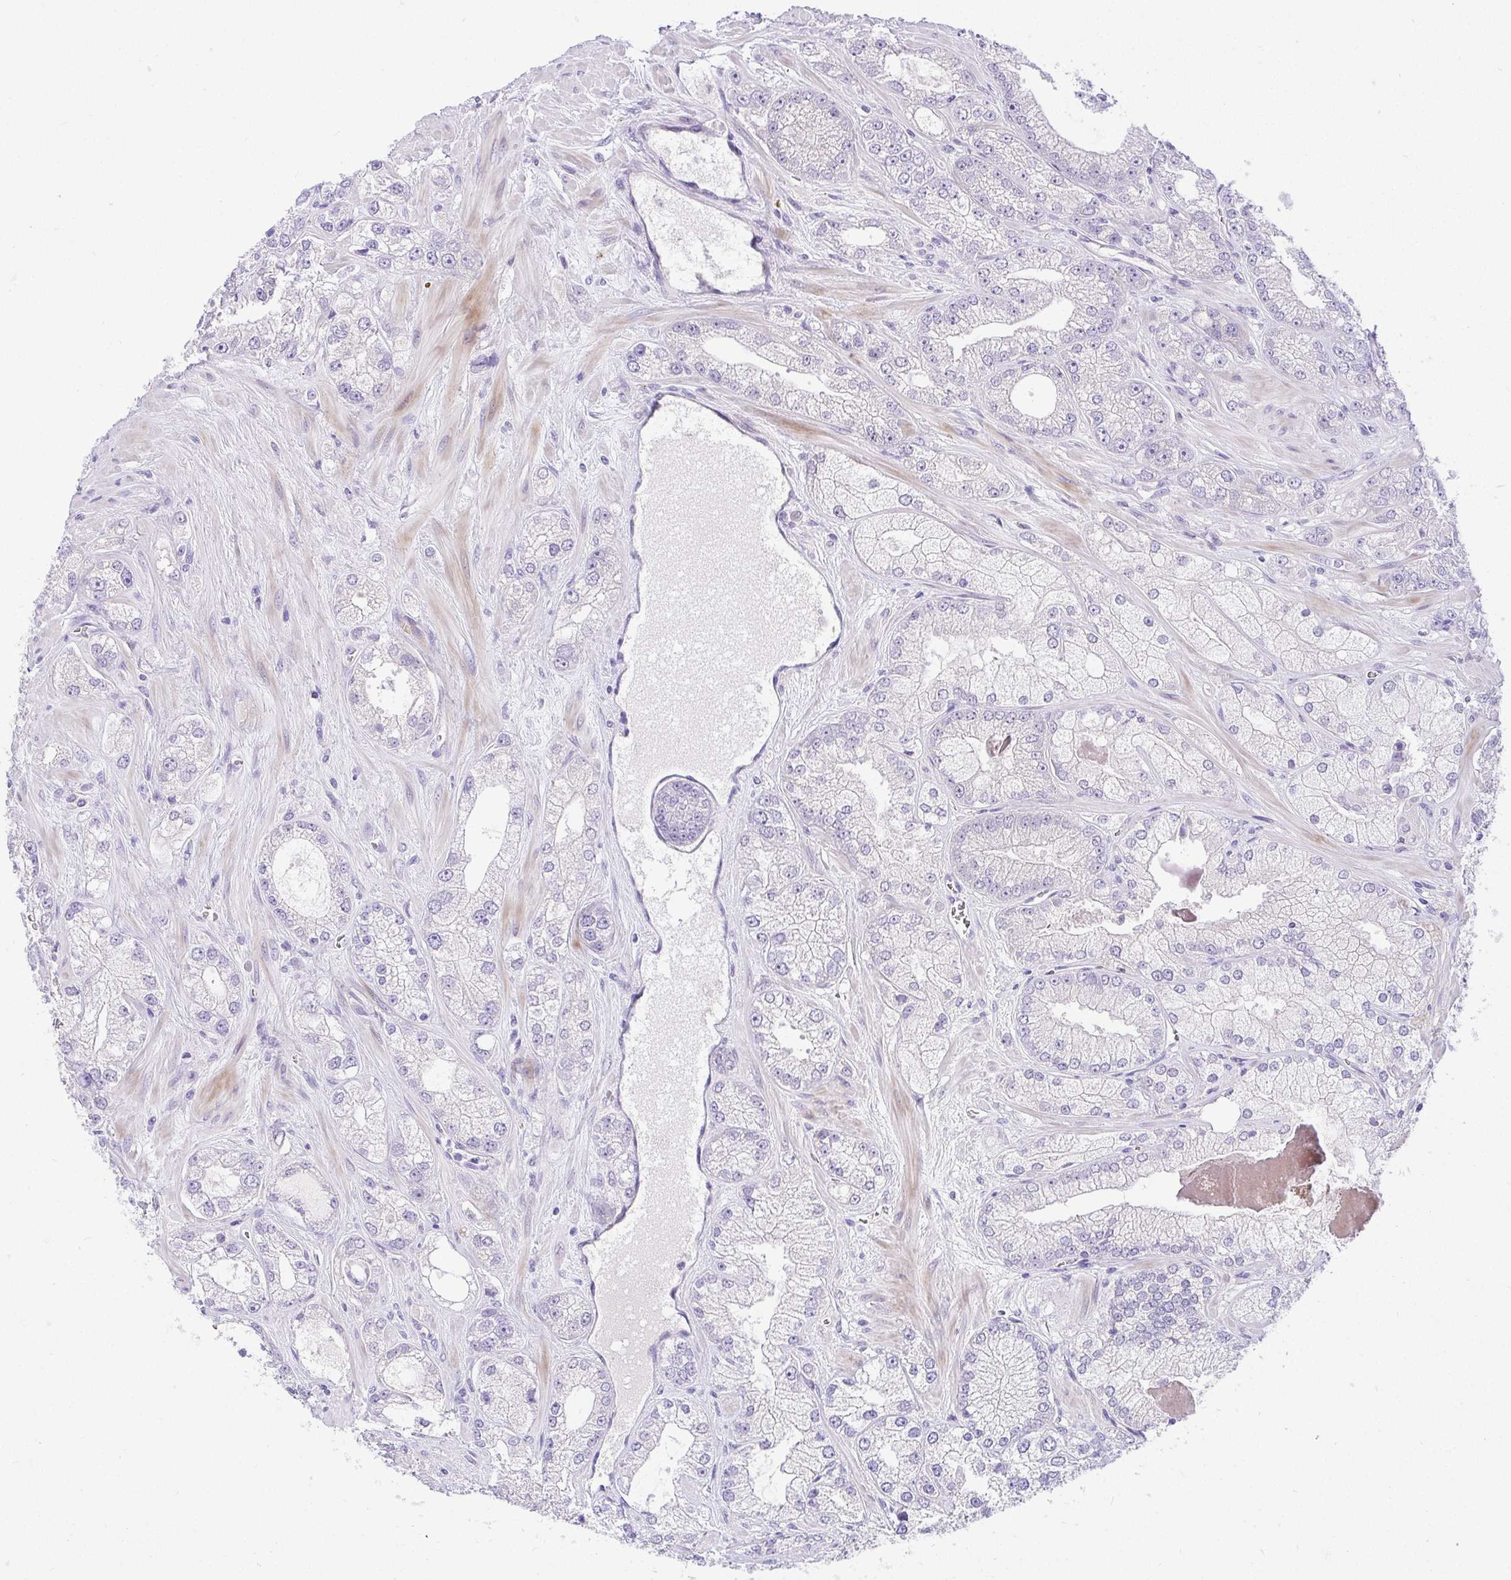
{"staining": {"intensity": "negative", "quantity": "none", "location": "none"}, "tissue": "prostate cancer", "cell_type": "Tumor cells", "image_type": "cancer", "snomed": [{"axis": "morphology", "description": "Normal tissue, NOS"}, {"axis": "morphology", "description": "Adenocarcinoma, High grade"}, {"axis": "topography", "description": "Prostate"}, {"axis": "topography", "description": "Peripheral nerve tissue"}], "caption": "Immunohistochemical staining of prostate cancer displays no significant expression in tumor cells.", "gene": "ZNF101", "patient": {"sex": "male", "age": 68}}